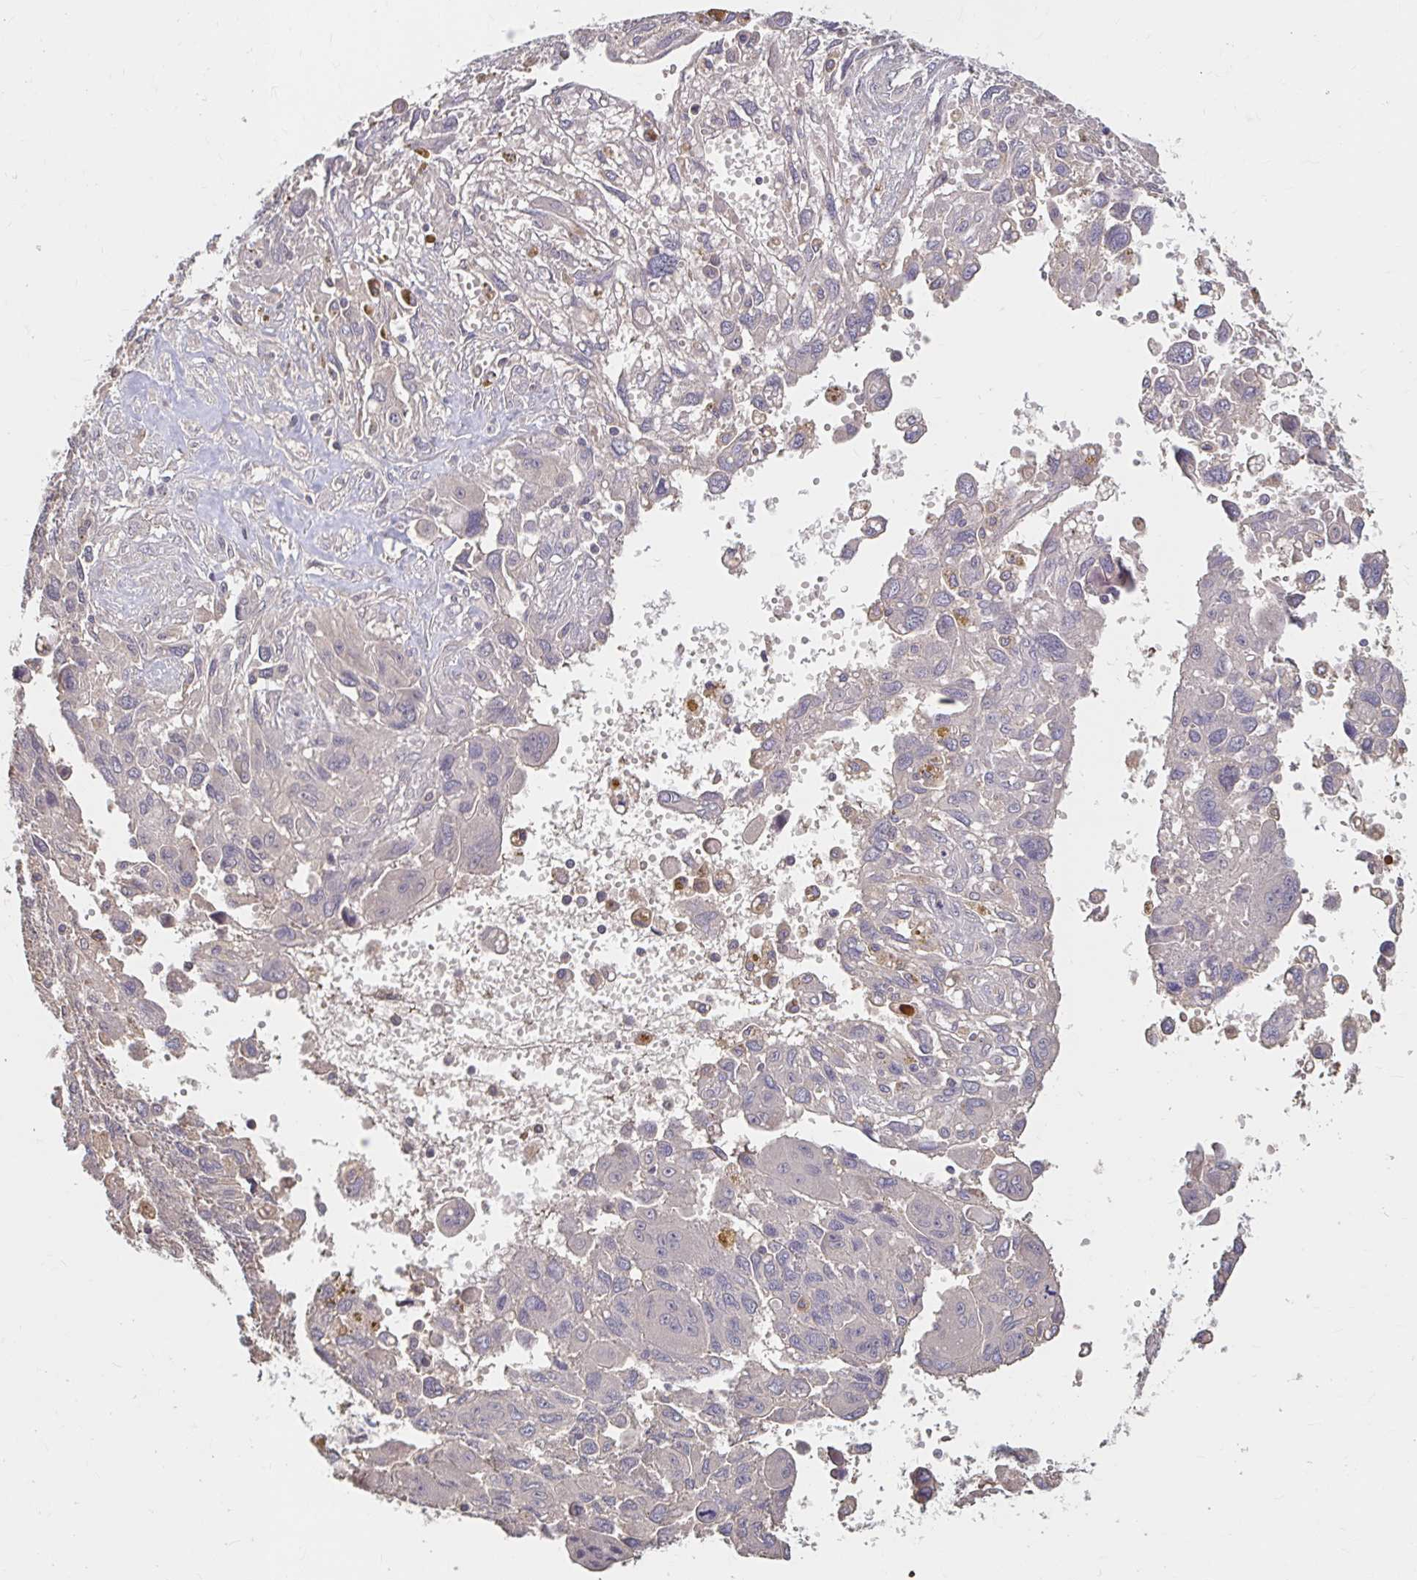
{"staining": {"intensity": "negative", "quantity": "none", "location": "none"}, "tissue": "pancreatic cancer", "cell_type": "Tumor cells", "image_type": "cancer", "snomed": [{"axis": "morphology", "description": "Adenocarcinoma, NOS"}, {"axis": "topography", "description": "Pancreas"}], "caption": "Image shows no protein staining in tumor cells of pancreatic cancer tissue.", "gene": "HMGCS2", "patient": {"sex": "female", "age": 47}}